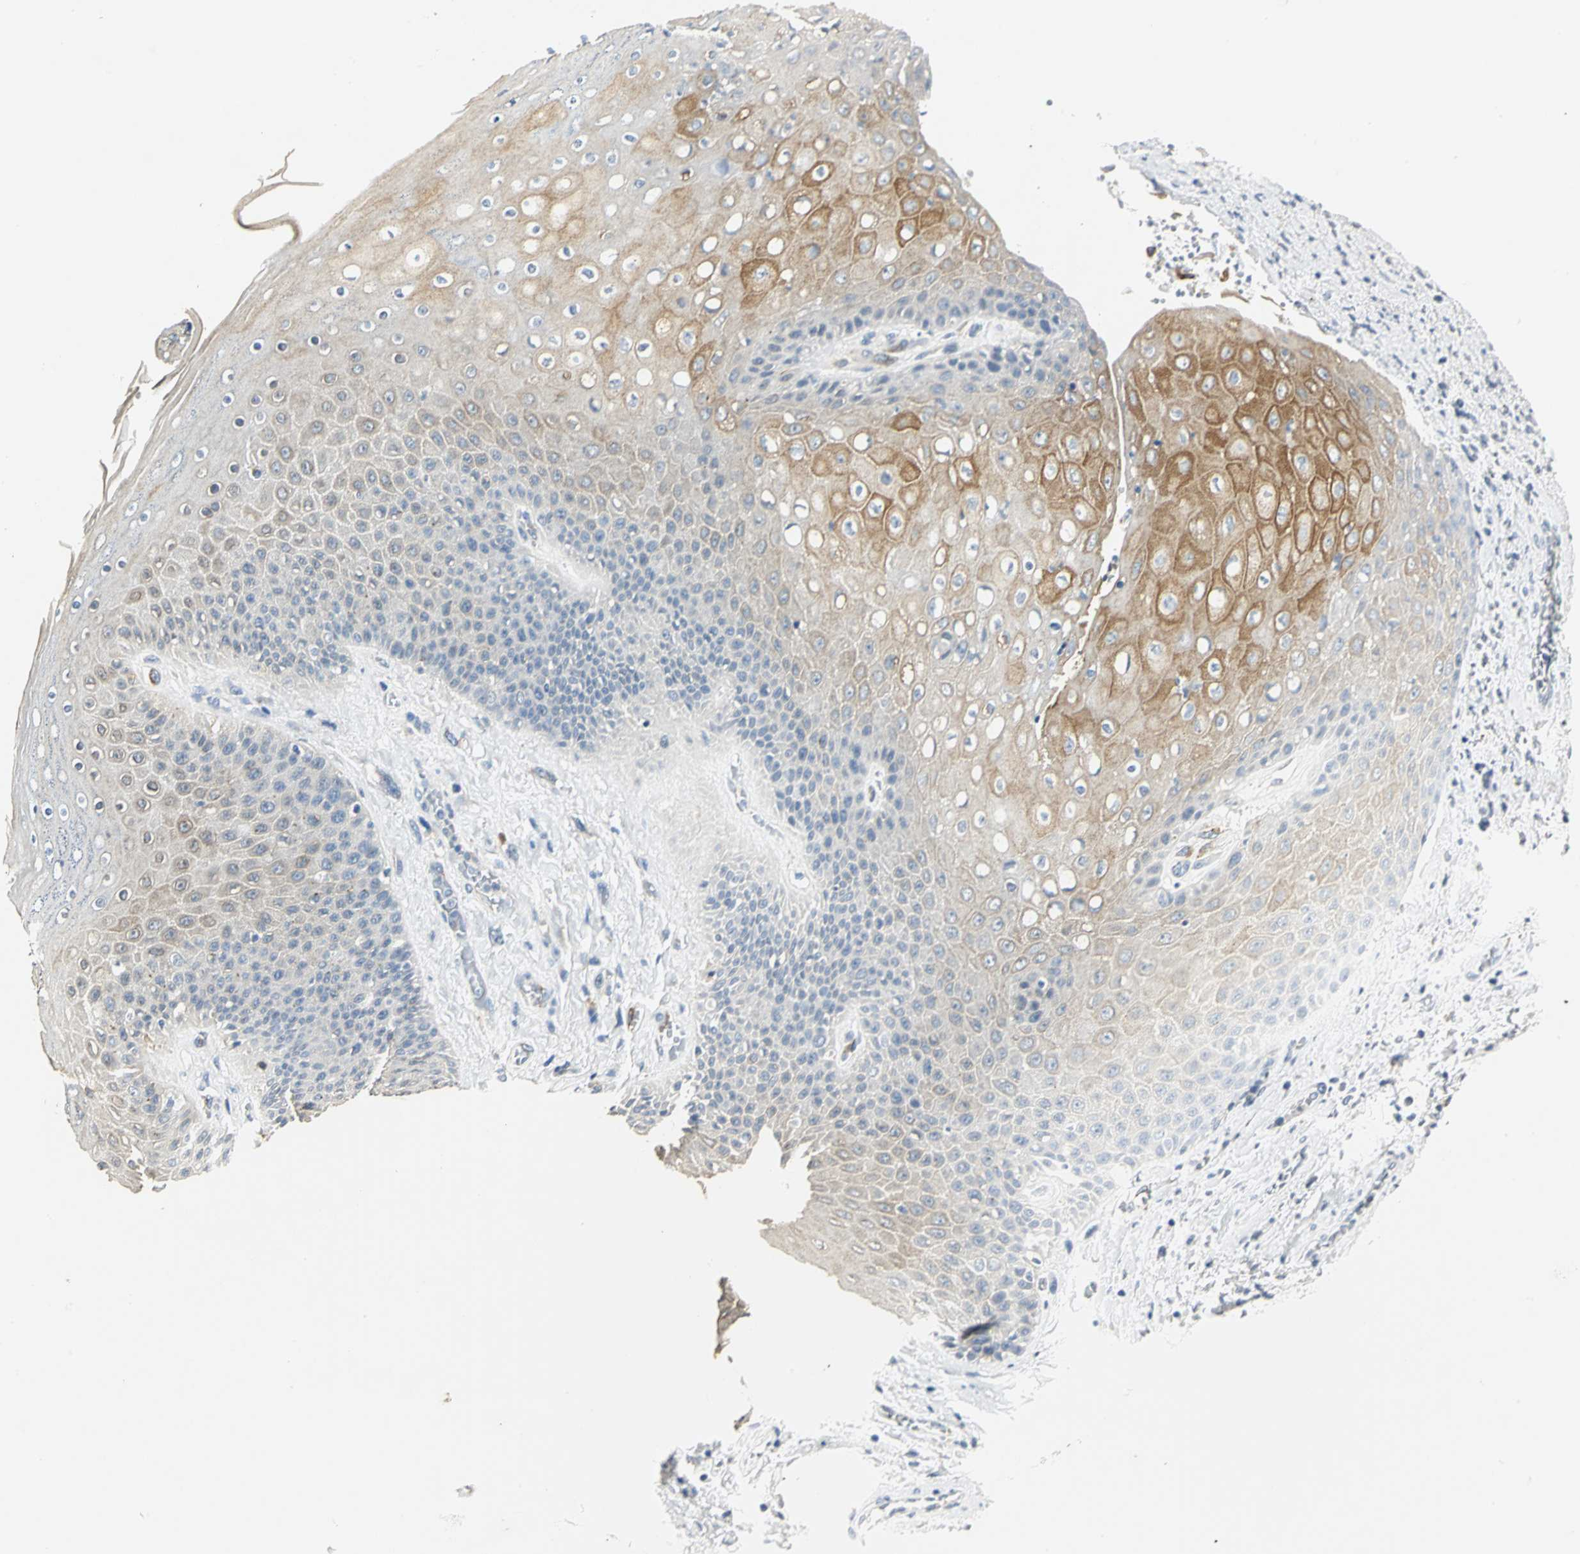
{"staining": {"intensity": "moderate", "quantity": "25%-75%", "location": "cytoplasmic/membranous"}, "tissue": "skin", "cell_type": "Epidermal cells", "image_type": "normal", "snomed": [{"axis": "morphology", "description": "Normal tissue, NOS"}, {"axis": "topography", "description": "Anal"}], "caption": "Immunohistochemical staining of normal human skin shows 25%-75% levels of moderate cytoplasmic/membranous protein positivity in approximately 25%-75% of epidermal cells. The staining was performed using DAB (3,3'-diaminobenzidine) to visualize the protein expression in brown, while the nuclei were stained in blue with hematoxylin (Magnification: 20x).", "gene": "B3GNT2", "patient": {"sex": "female", "age": 46}}